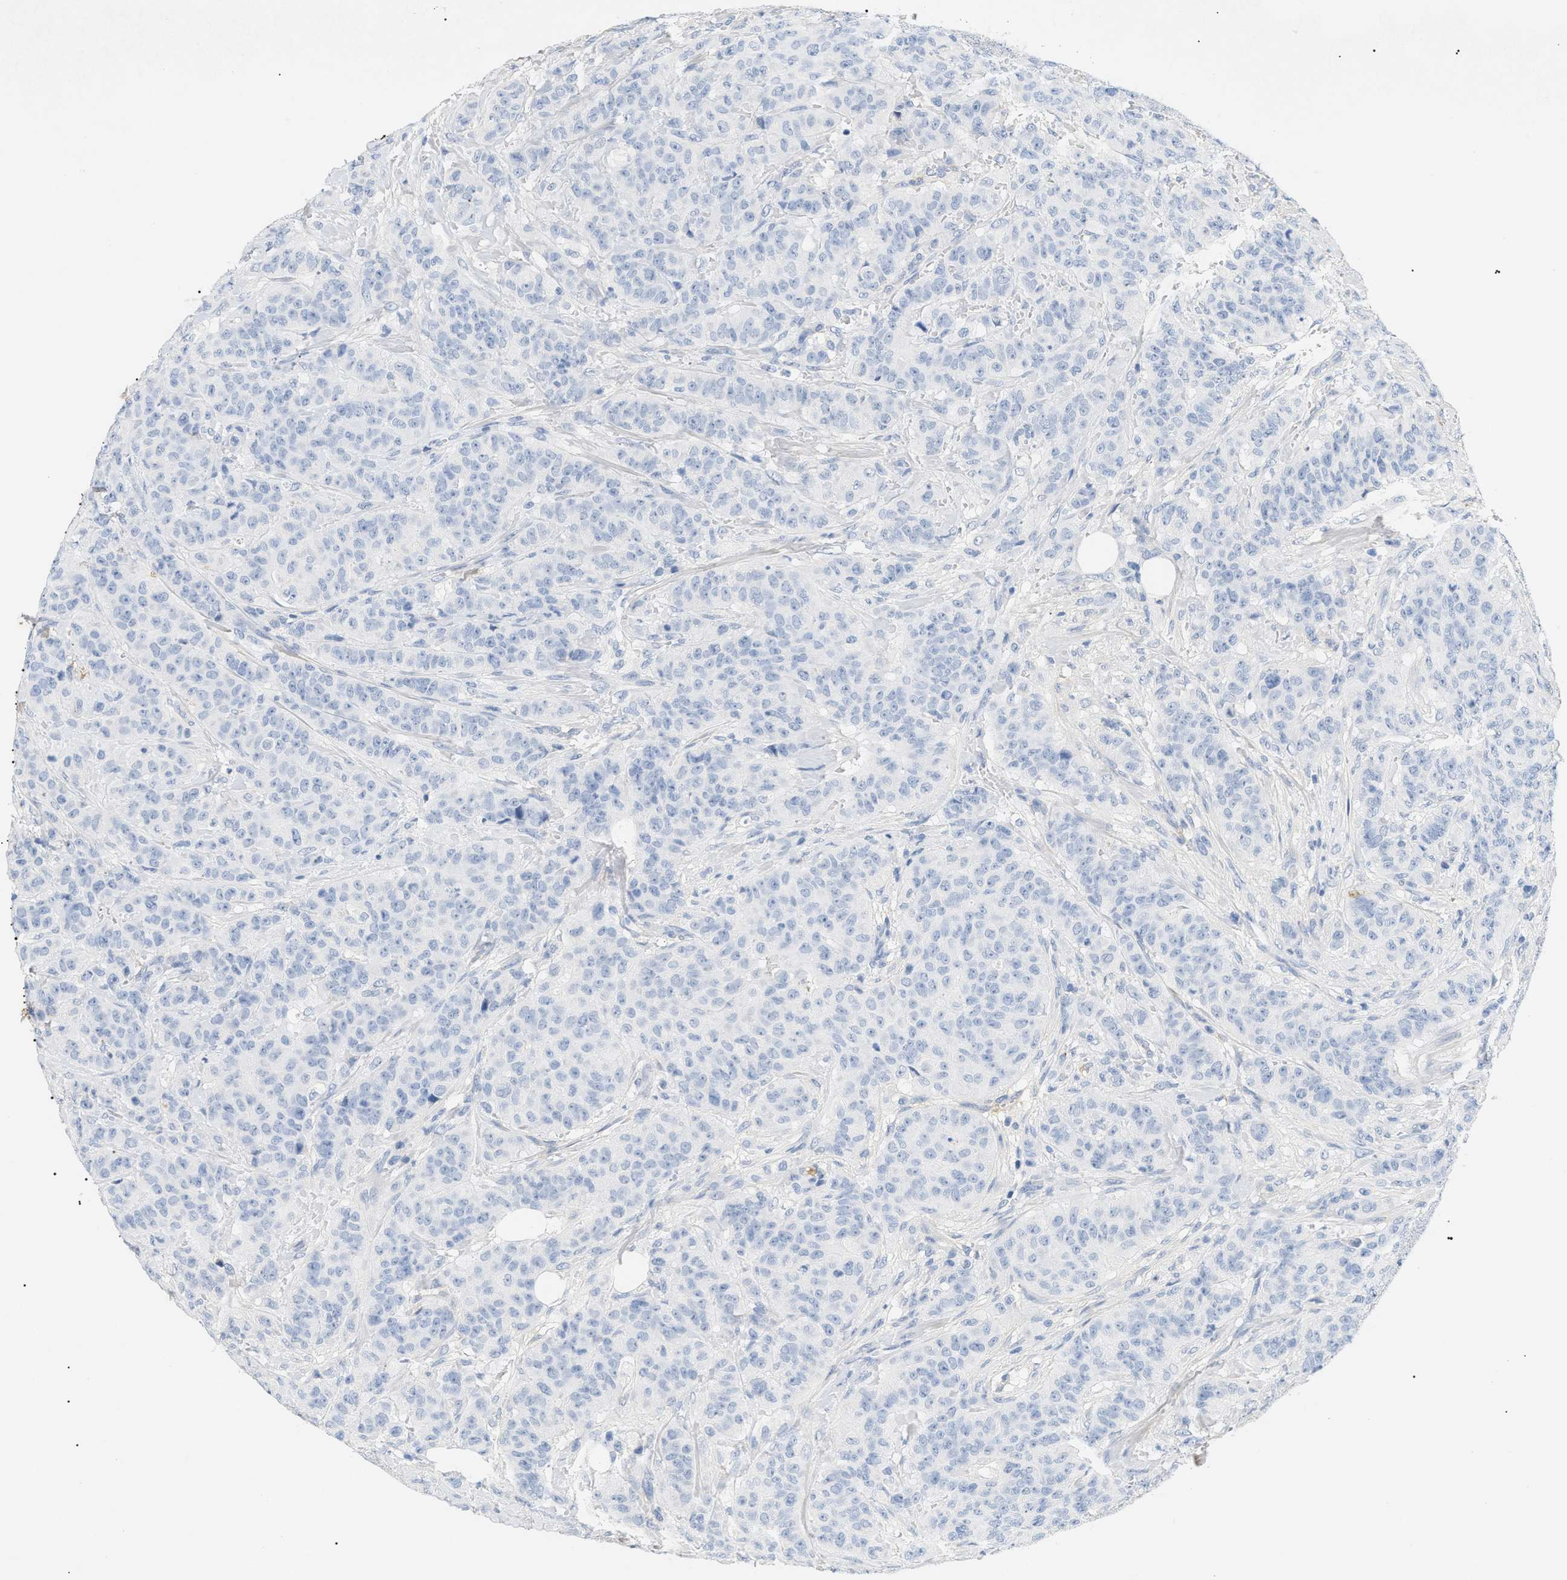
{"staining": {"intensity": "negative", "quantity": "none", "location": "none"}, "tissue": "breast cancer", "cell_type": "Tumor cells", "image_type": "cancer", "snomed": [{"axis": "morphology", "description": "Normal tissue, NOS"}, {"axis": "morphology", "description": "Duct carcinoma"}, {"axis": "topography", "description": "Breast"}], "caption": "Tumor cells are negative for protein expression in human invasive ductal carcinoma (breast).", "gene": "CFH", "patient": {"sex": "female", "age": 40}}